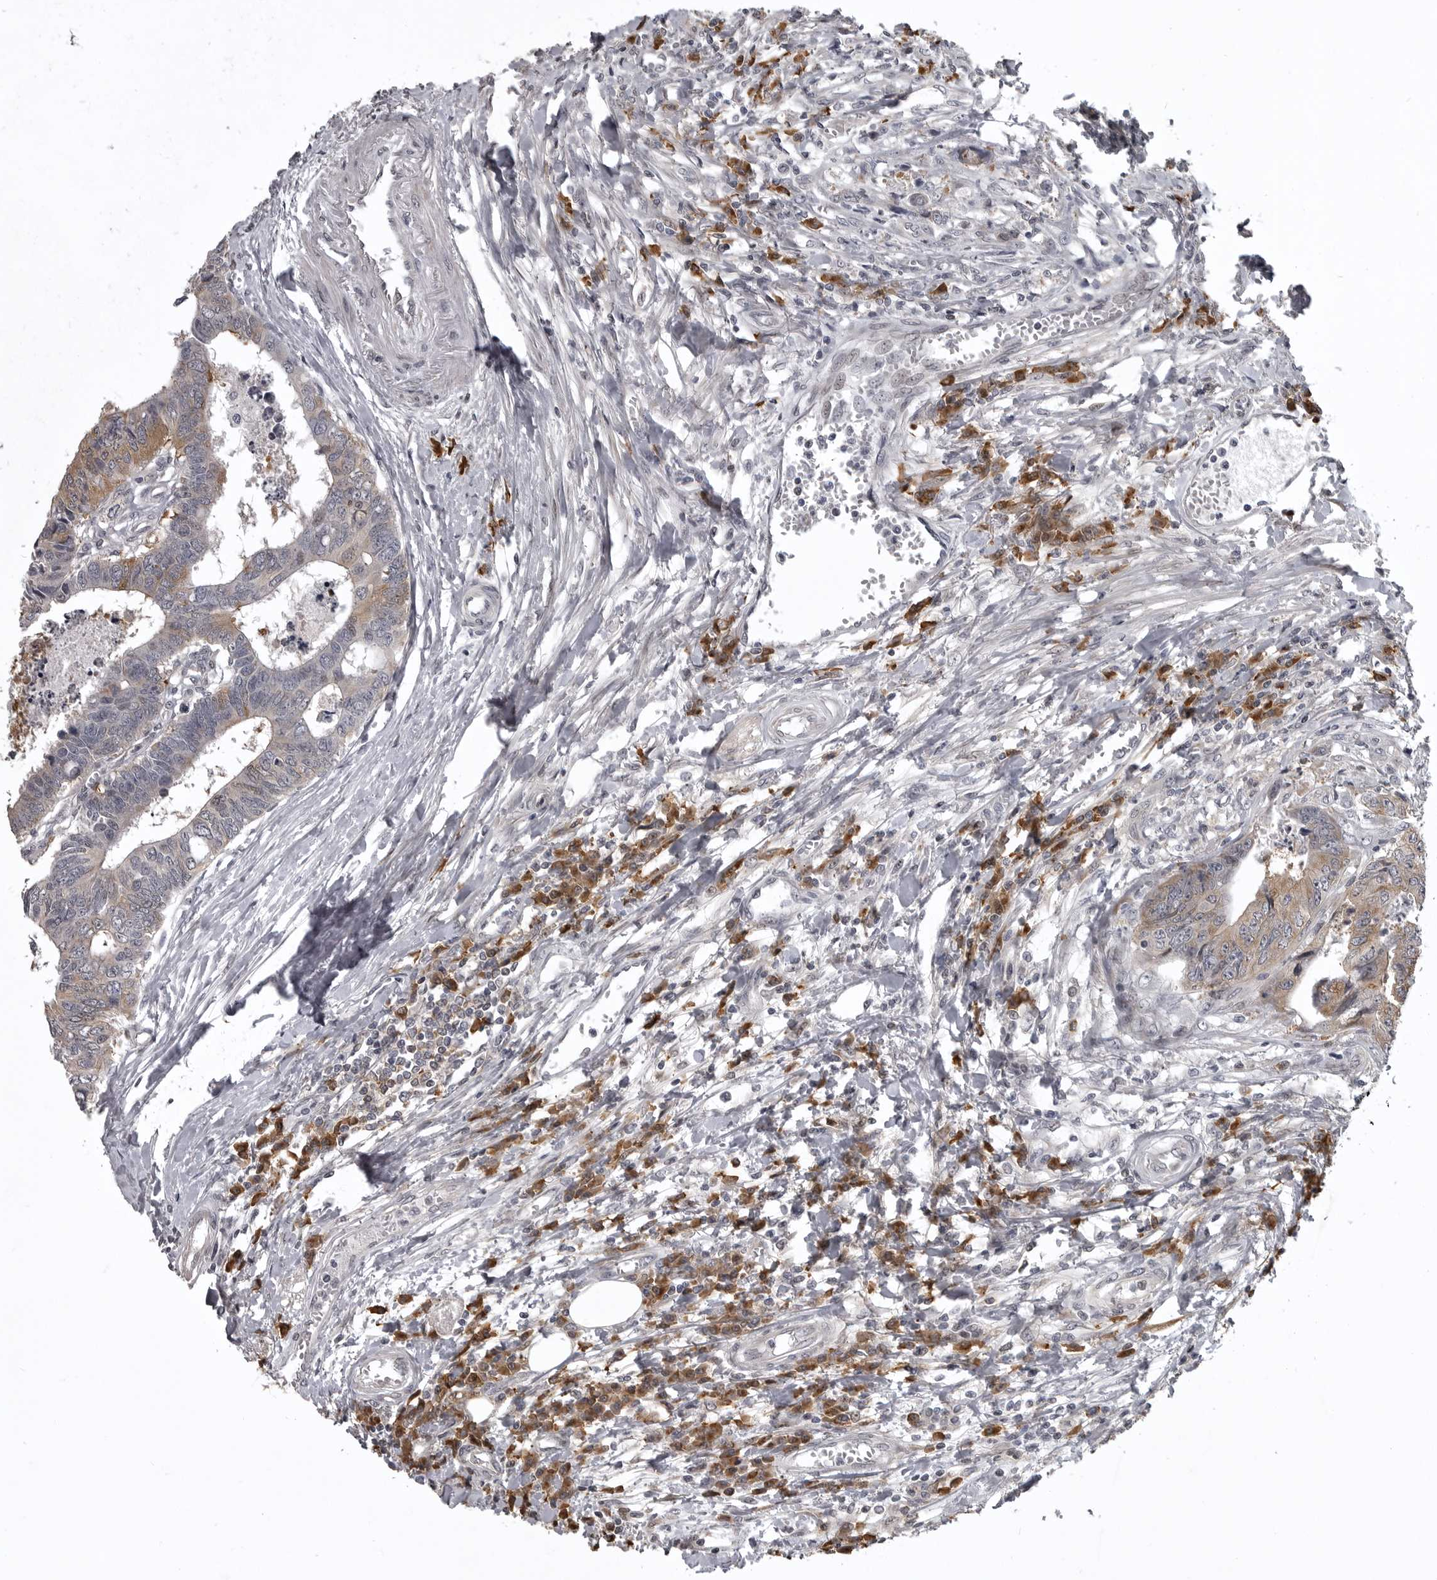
{"staining": {"intensity": "weak", "quantity": "25%-75%", "location": "cytoplasmic/membranous"}, "tissue": "colorectal cancer", "cell_type": "Tumor cells", "image_type": "cancer", "snomed": [{"axis": "morphology", "description": "Adenocarcinoma, NOS"}, {"axis": "topography", "description": "Rectum"}], "caption": "IHC (DAB) staining of human colorectal adenocarcinoma reveals weak cytoplasmic/membranous protein positivity in about 25%-75% of tumor cells.", "gene": "SNX16", "patient": {"sex": "male", "age": 84}}